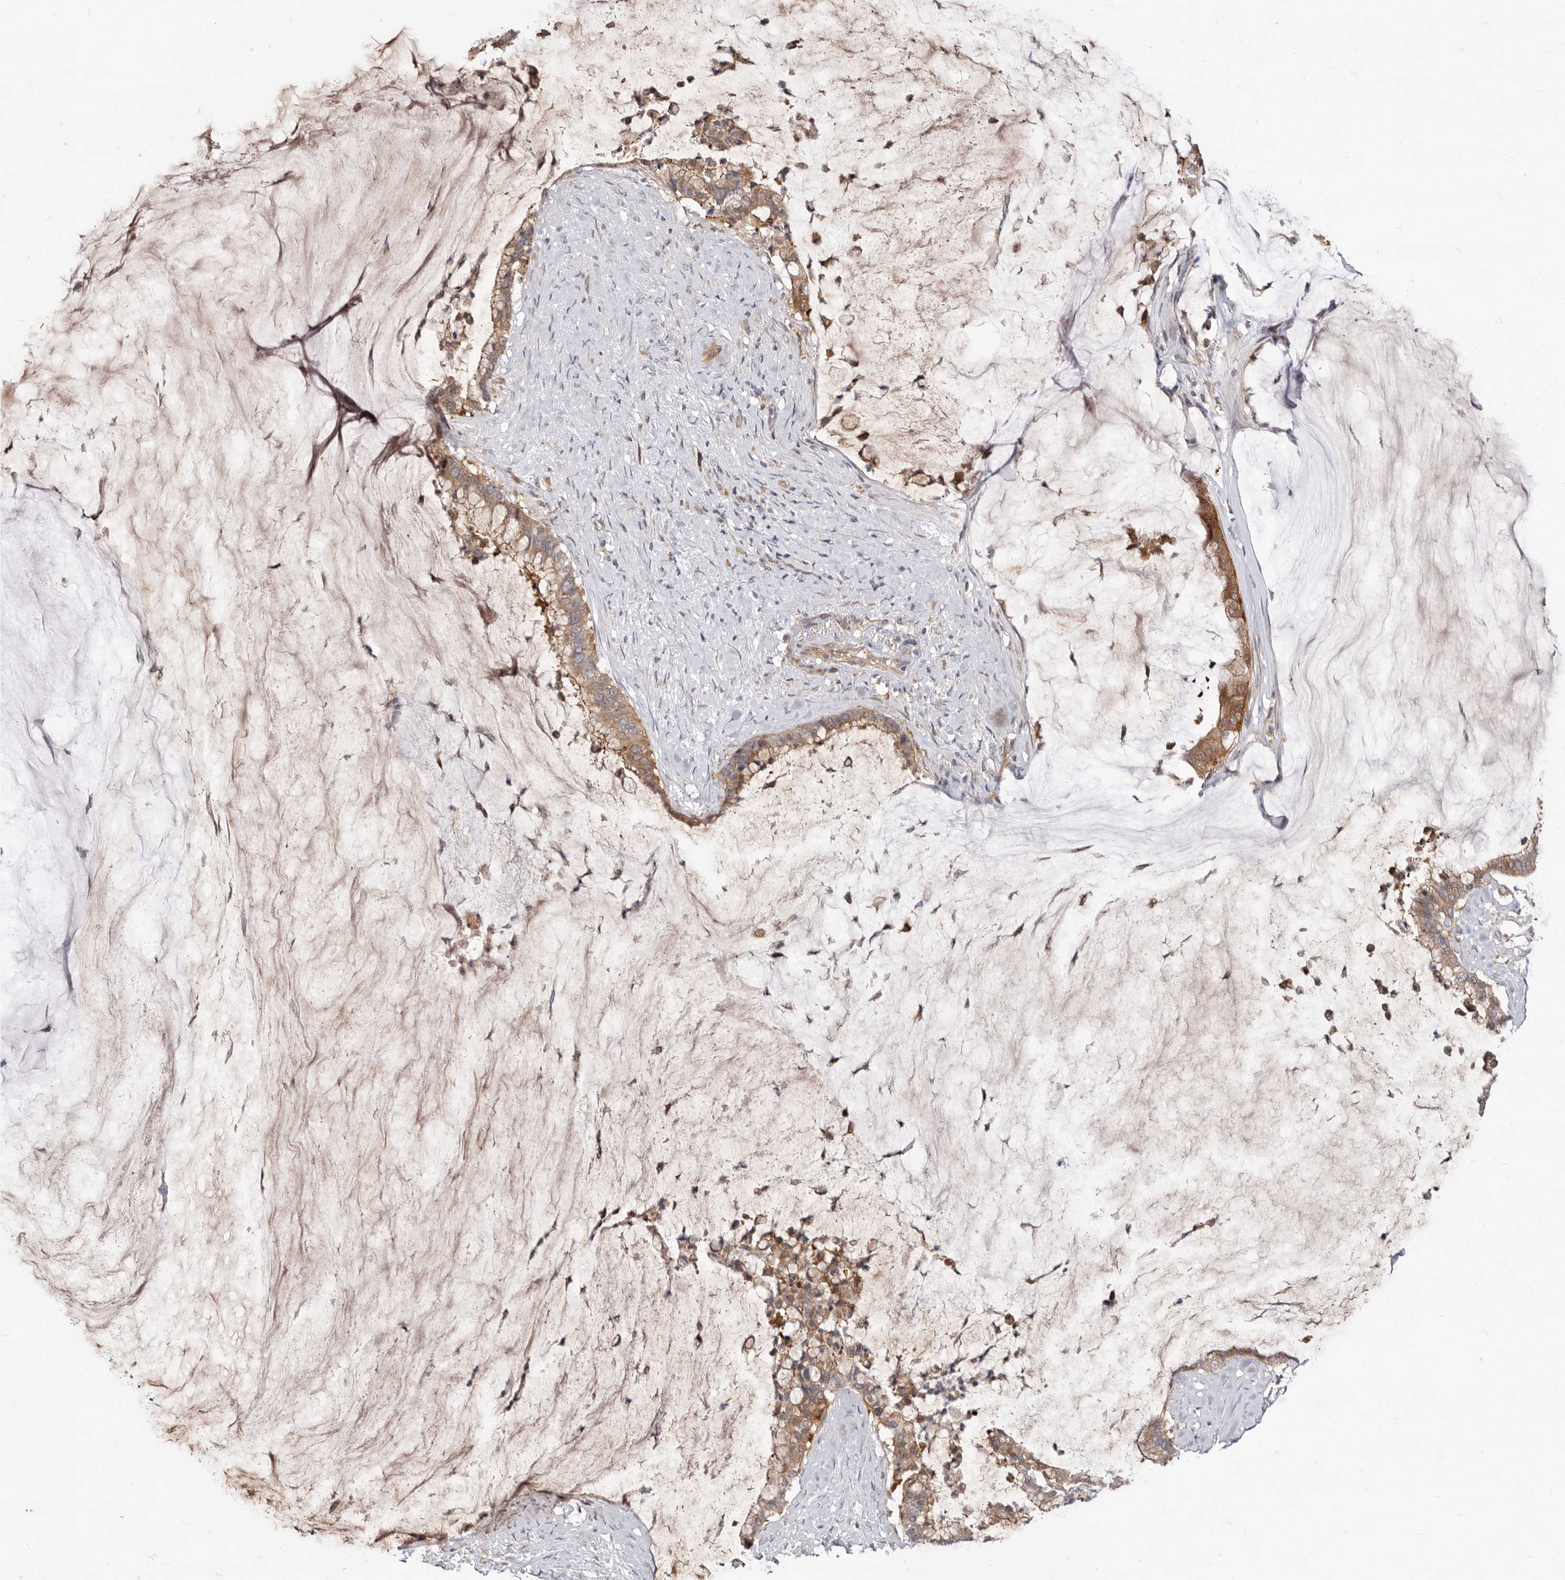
{"staining": {"intensity": "moderate", "quantity": ">75%", "location": "cytoplasmic/membranous"}, "tissue": "pancreatic cancer", "cell_type": "Tumor cells", "image_type": "cancer", "snomed": [{"axis": "morphology", "description": "Adenocarcinoma, NOS"}, {"axis": "topography", "description": "Pancreas"}], "caption": "Tumor cells display medium levels of moderate cytoplasmic/membranous expression in approximately >75% of cells in pancreatic cancer (adenocarcinoma). (DAB = brown stain, brightfield microscopy at high magnification).", "gene": "GPATCH4", "patient": {"sex": "male", "age": 41}}